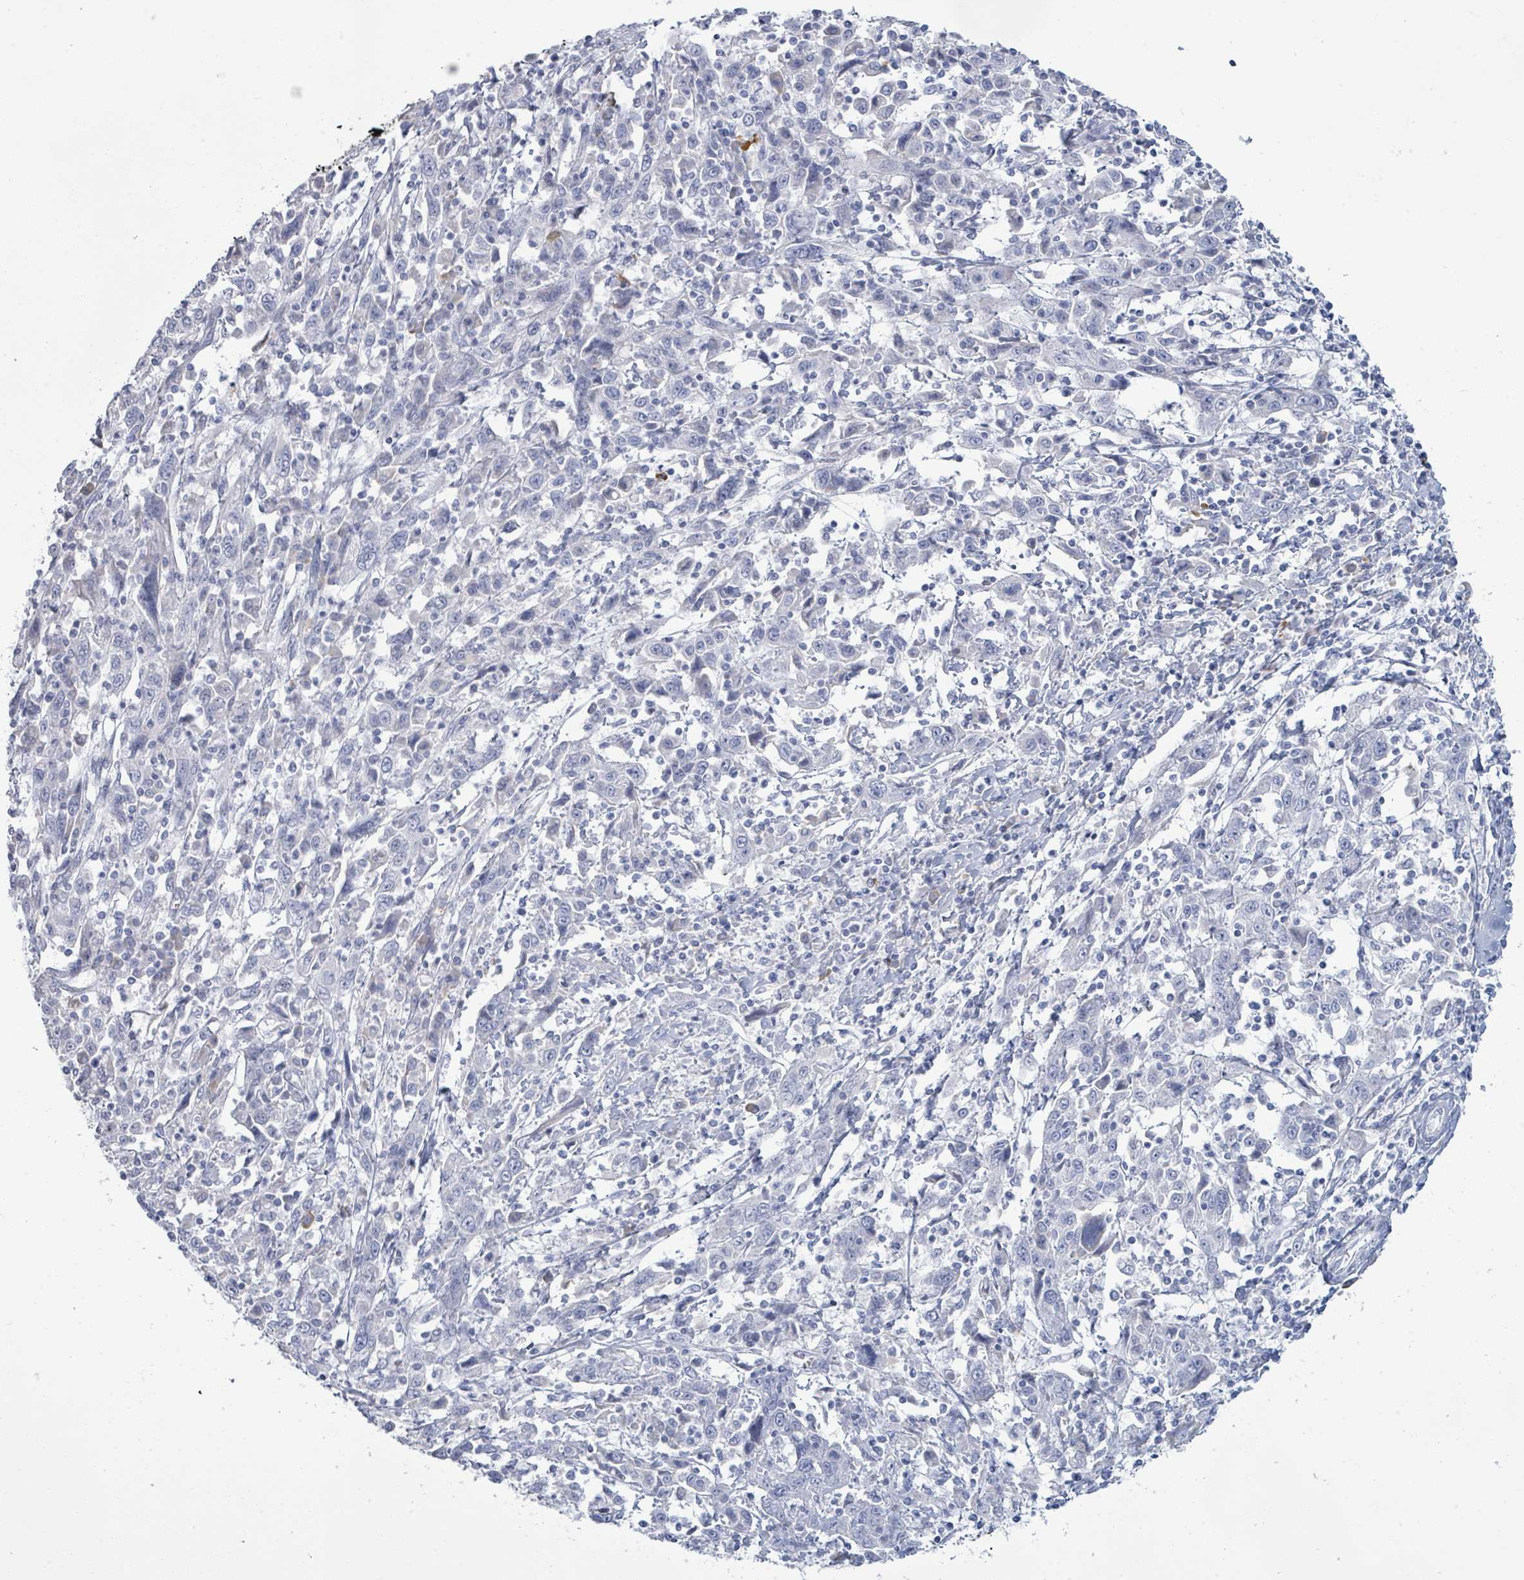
{"staining": {"intensity": "negative", "quantity": "none", "location": "none"}, "tissue": "cervical cancer", "cell_type": "Tumor cells", "image_type": "cancer", "snomed": [{"axis": "morphology", "description": "Squamous cell carcinoma, NOS"}, {"axis": "topography", "description": "Cervix"}], "caption": "The image reveals no significant staining in tumor cells of squamous cell carcinoma (cervical).", "gene": "PGA3", "patient": {"sex": "female", "age": 46}}